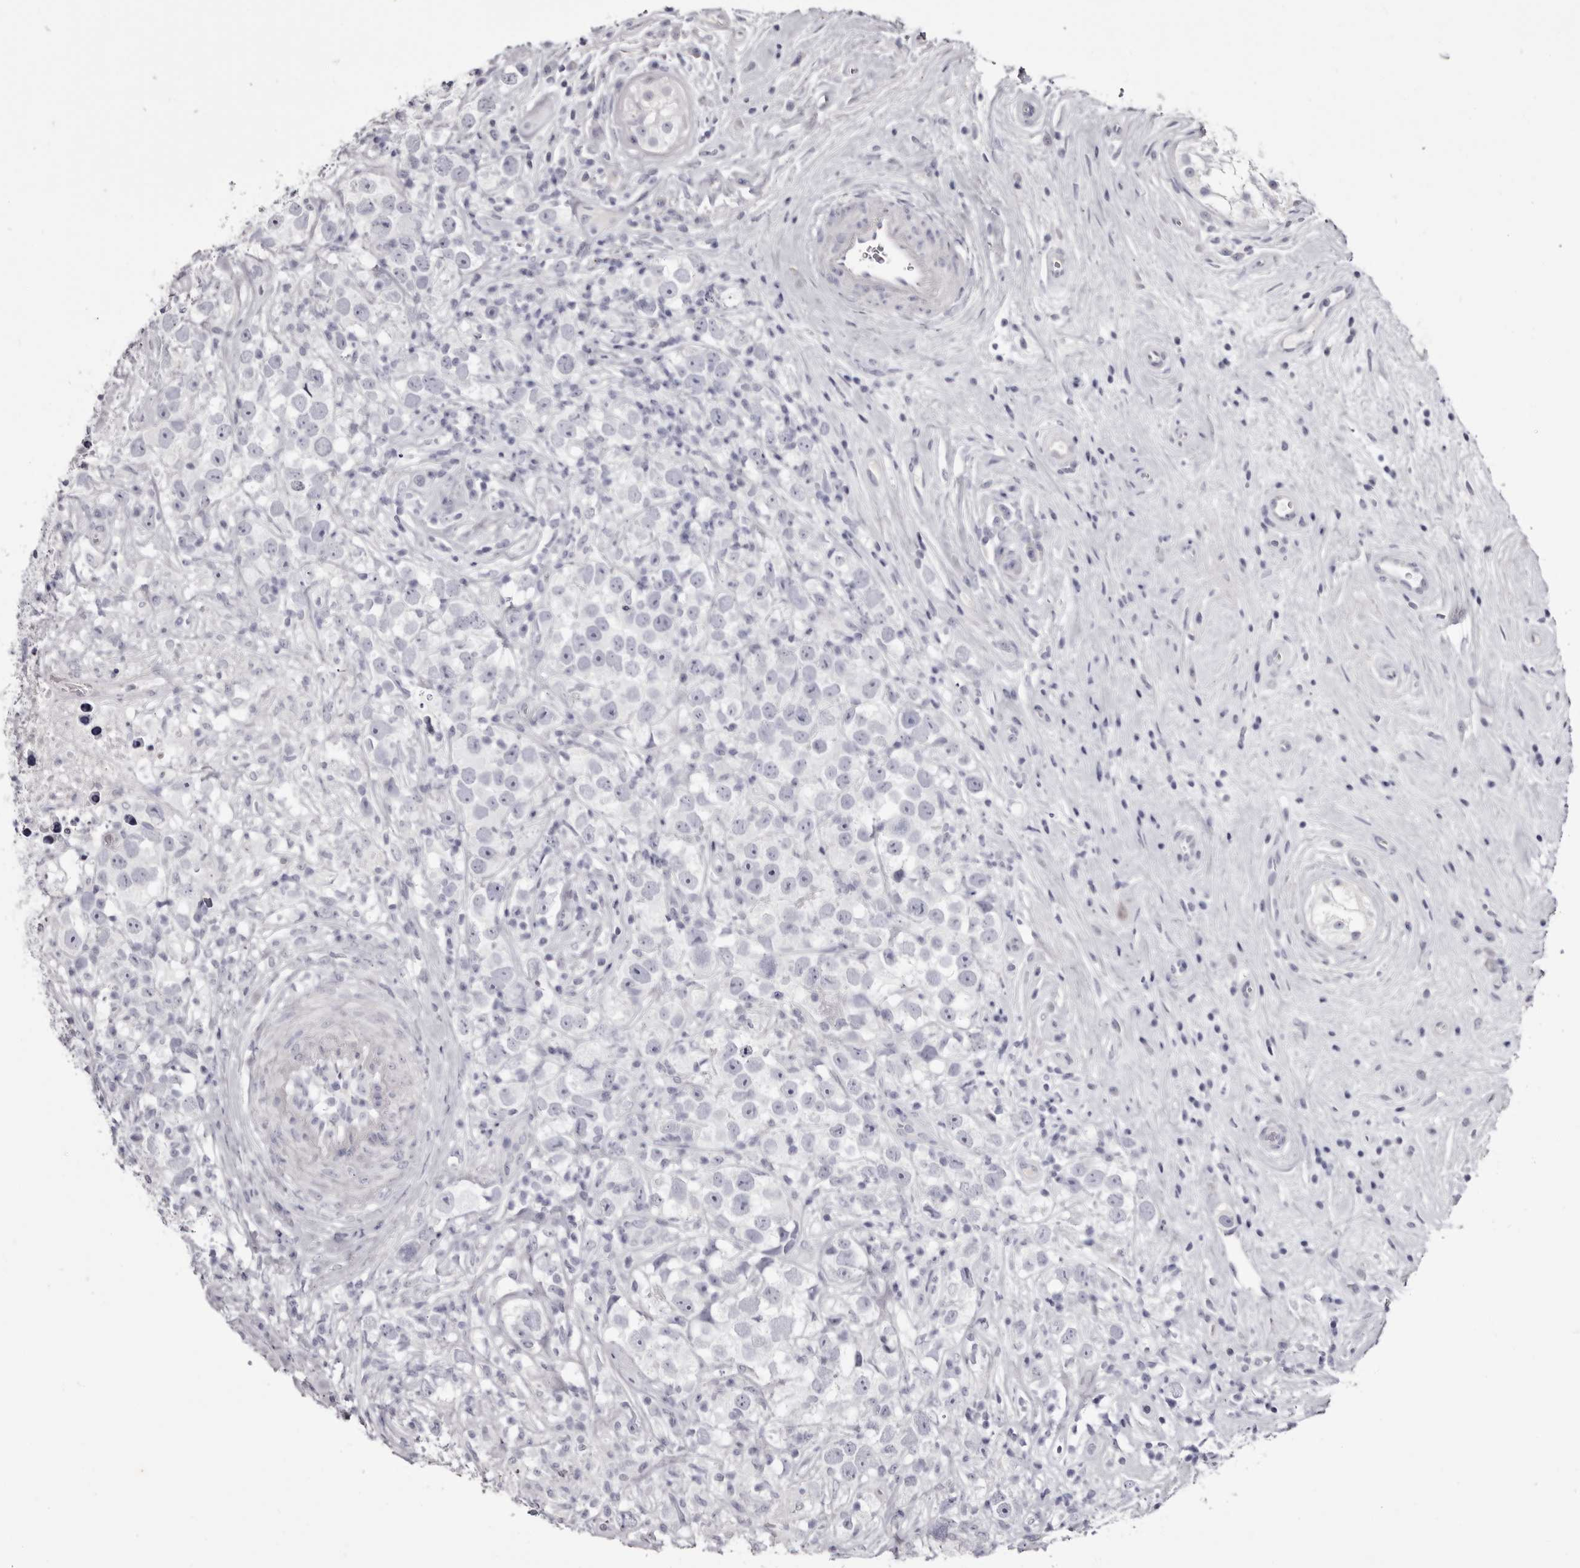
{"staining": {"intensity": "negative", "quantity": "none", "location": "none"}, "tissue": "testis cancer", "cell_type": "Tumor cells", "image_type": "cancer", "snomed": [{"axis": "morphology", "description": "Seminoma, NOS"}, {"axis": "topography", "description": "Testis"}], "caption": "High power microscopy image of an immunohistochemistry (IHC) micrograph of seminoma (testis), revealing no significant positivity in tumor cells.", "gene": "CA6", "patient": {"sex": "male", "age": 49}}